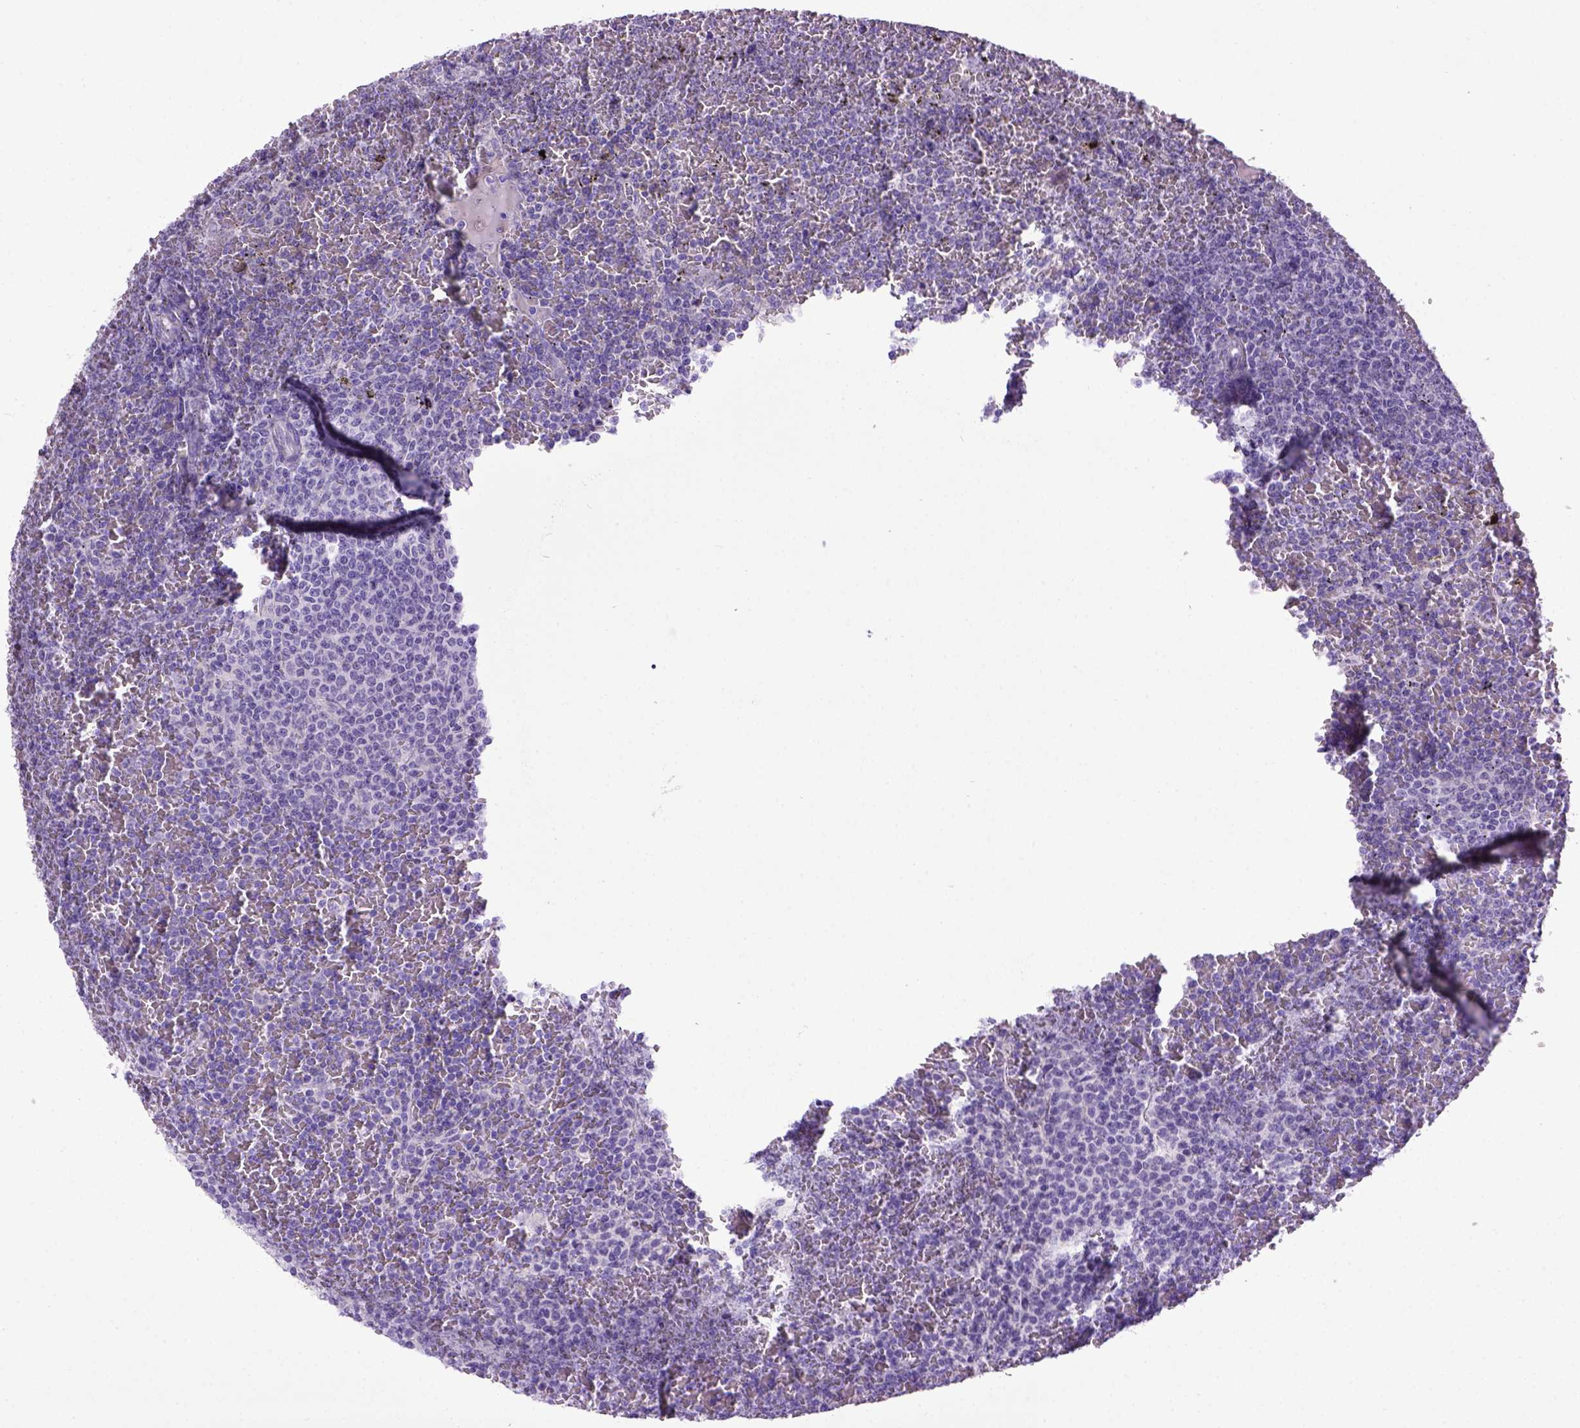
{"staining": {"intensity": "negative", "quantity": "none", "location": "none"}, "tissue": "lymphoma", "cell_type": "Tumor cells", "image_type": "cancer", "snomed": [{"axis": "morphology", "description": "Malignant lymphoma, non-Hodgkin's type, Low grade"}, {"axis": "topography", "description": "Spleen"}], "caption": "High power microscopy micrograph of an immunohistochemistry (IHC) histopathology image of malignant lymphoma, non-Hodgkin's type (low-grade), revealing no significant staining in tumor cells.", "gene": "CDH1", "patient": {"sex": "female", "age": 77}}